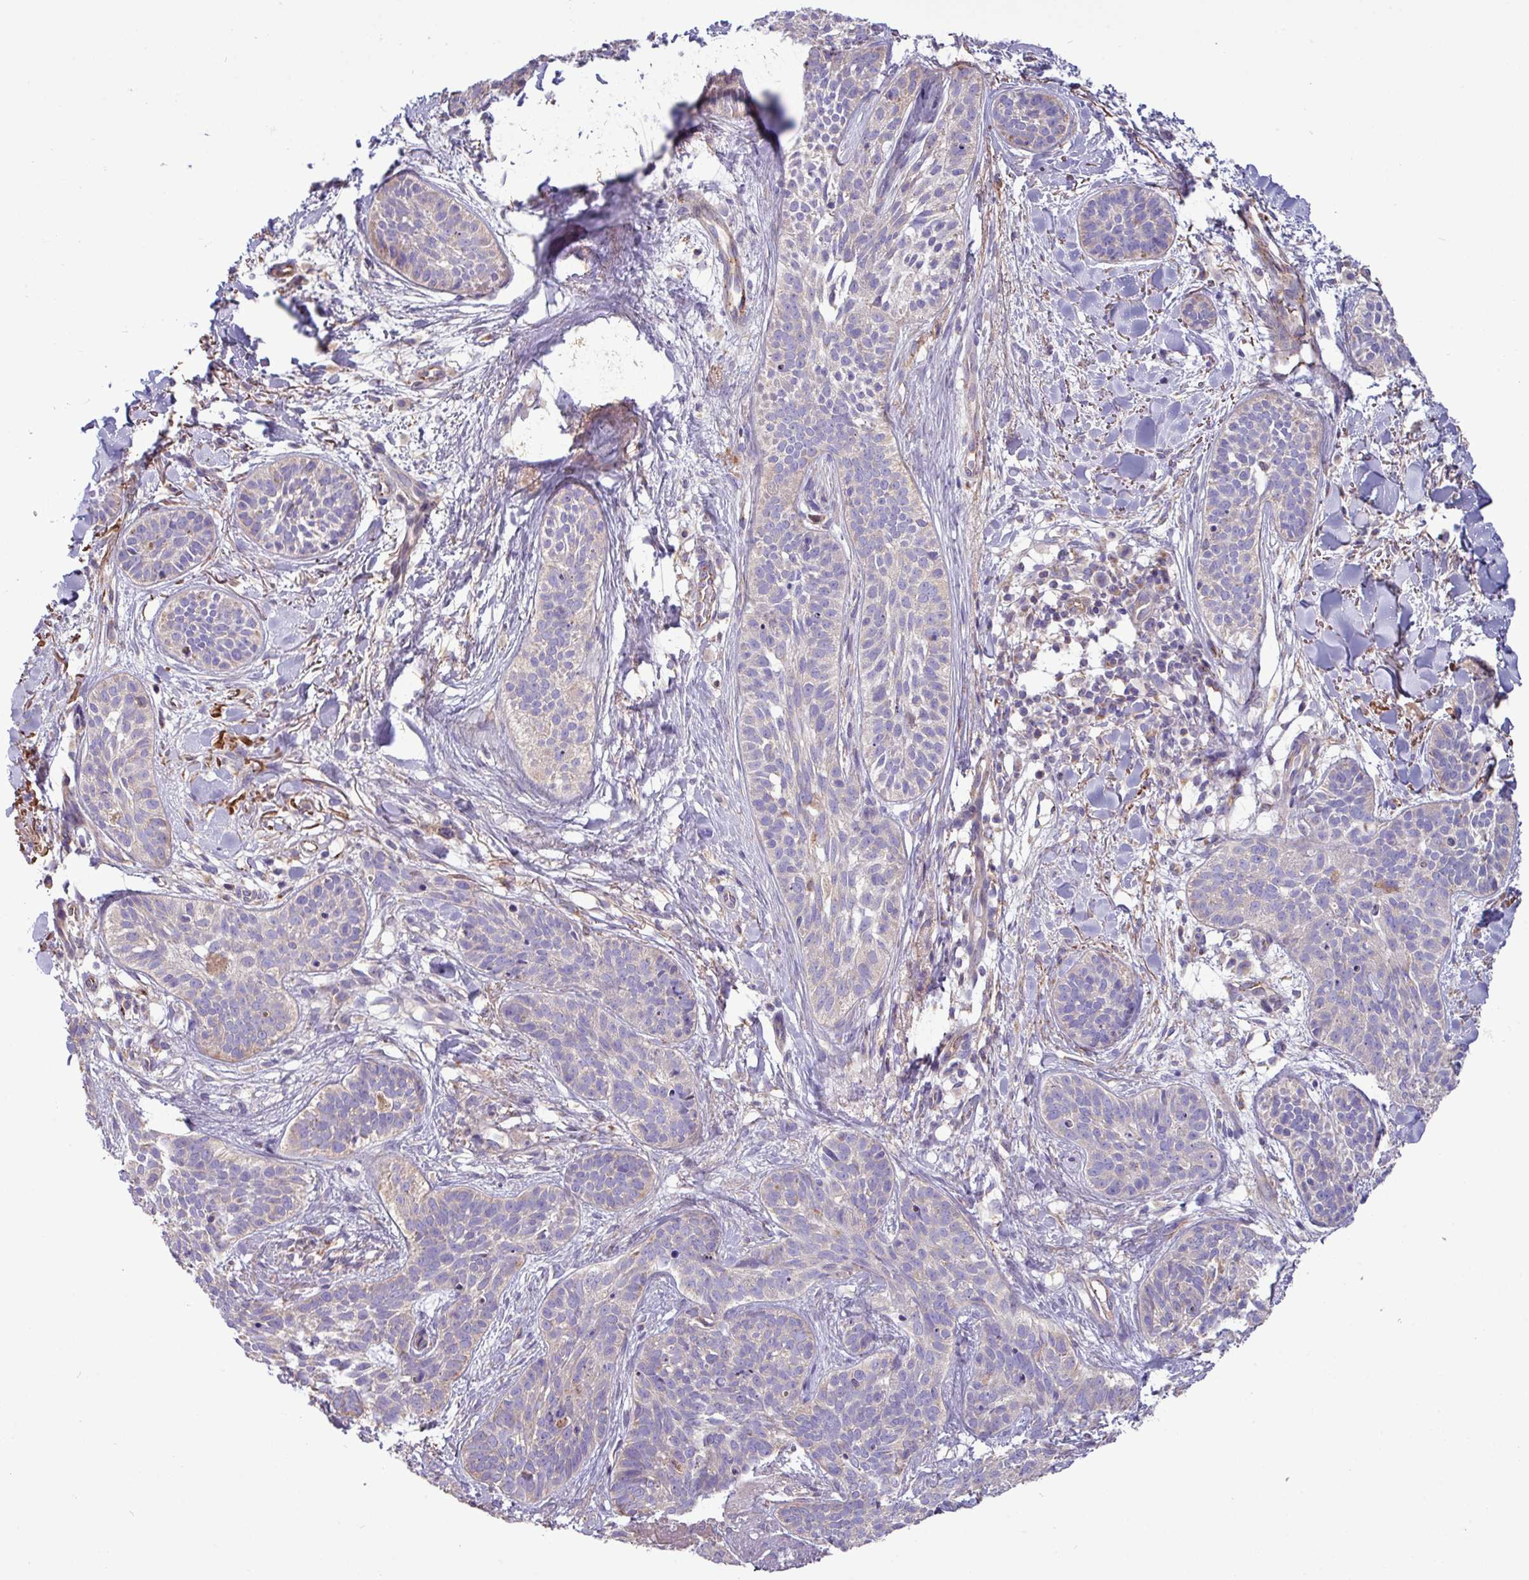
{"staining": {"intensity": "weak", "quantity": "<25%", "location": "cytoplasmic/membranous"}, "tissue": "skin cancer", "cell_type": "Tumor cells", "image_type": "cancer", "snomed": [{"axis": "morphology", "description": "Basal cell carcinoma"}, {"axis": "topography", "description": "Skin"}], "caption": "DAB (3,3'-diaminobenzidine) immunohistochemical staining of human skin basal cell carcinoma reveals no significant expression in tumor cells.", "gene": "PPM1J", "patient": {"sex": "male", "age": 52}}